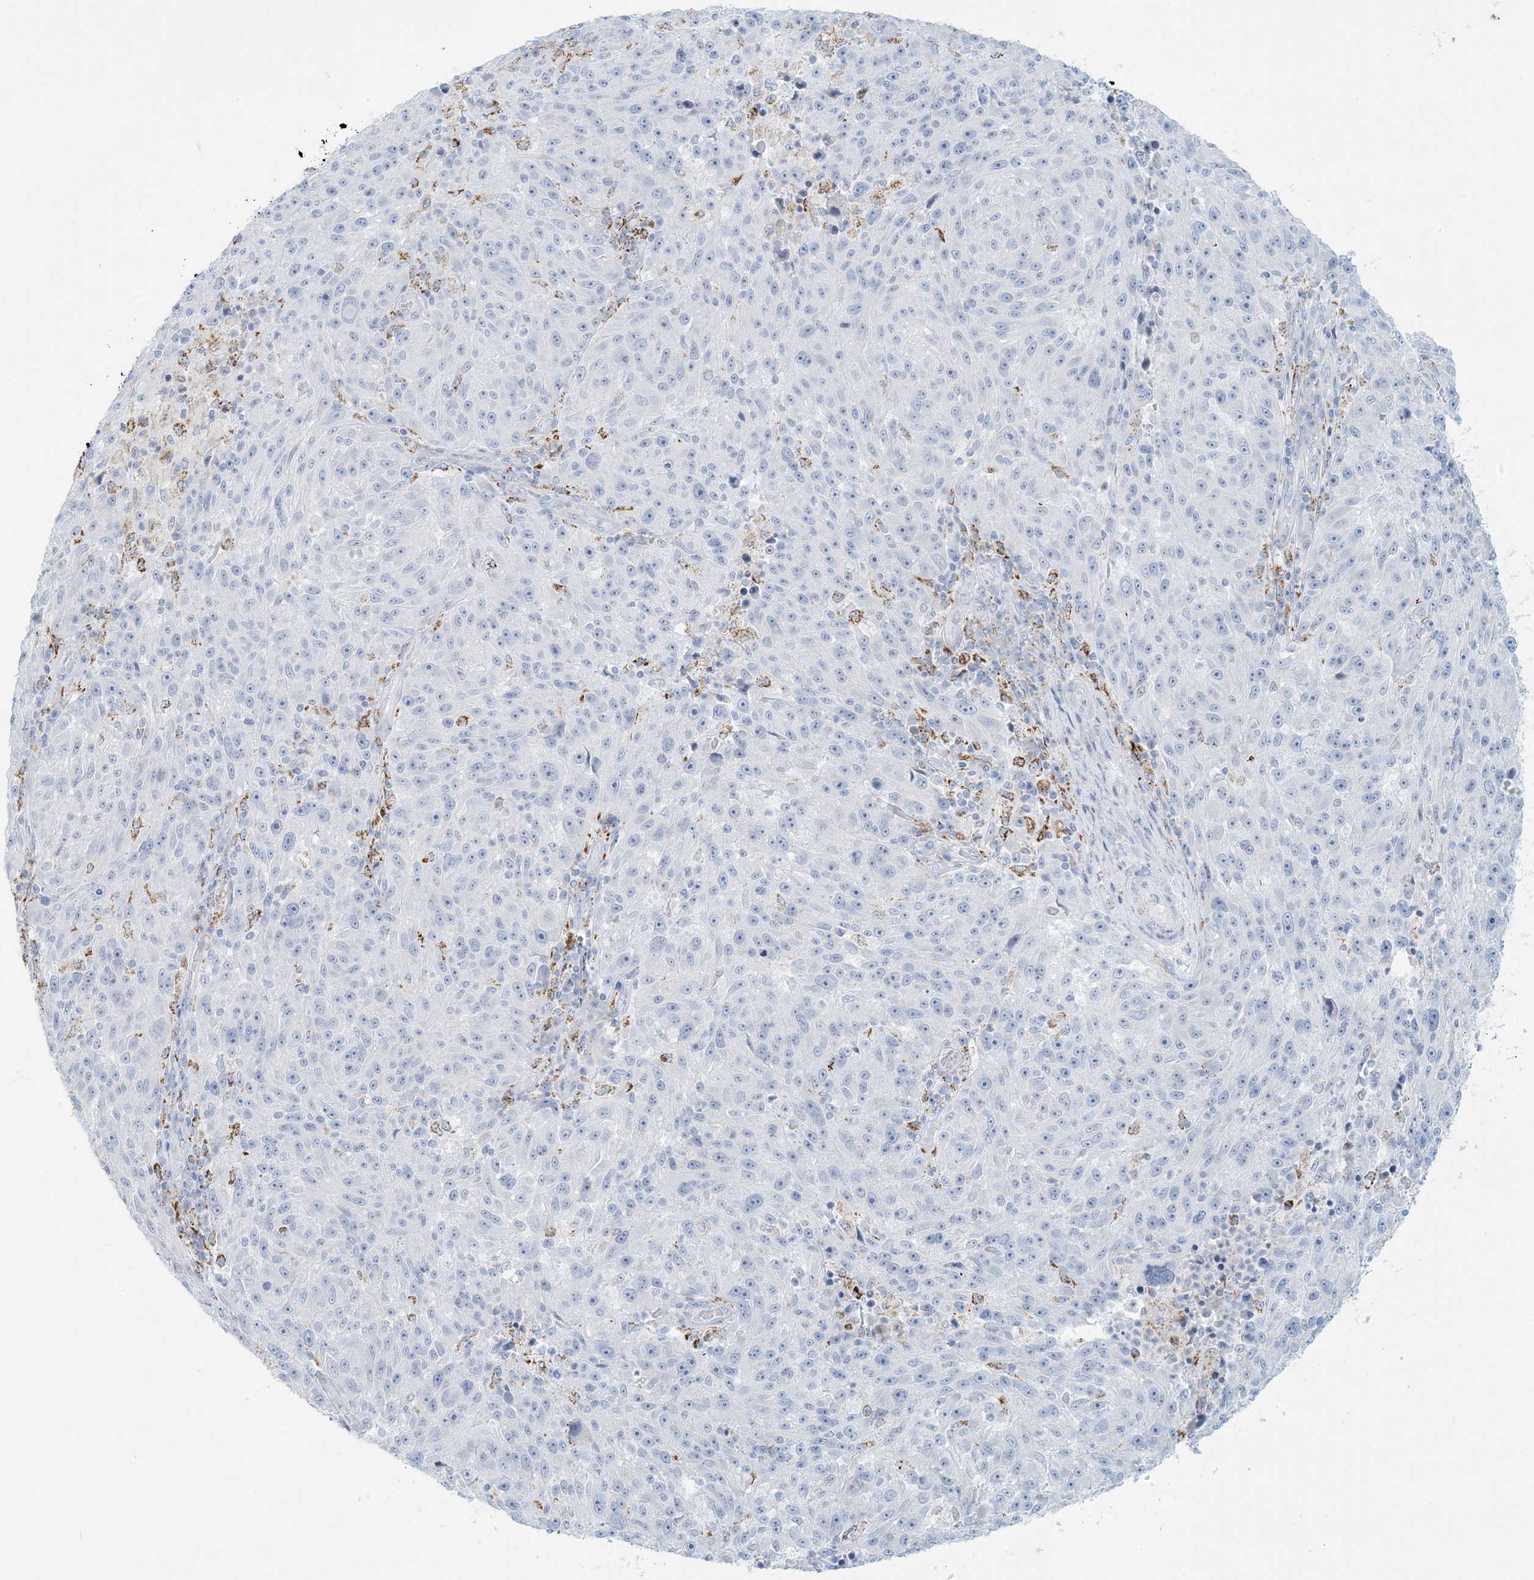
{"staining": {"intensity": "negative", "quantity": "none", "location": "none"}, "tissue": "melanoma", "cell_type": "Tumor cells", "image_type": "cancer", "snomed": [{"axis": "morphology", "description": "Malignant melanoma, NOS"}, {"axis": "topography", "description": "Skin"}], "caption": "Immunohistochemical staining of melanoma exhibits no significant staining in tumor cells.", "gene": "ZDHHC4", "patient": {"sex": "male", "age": 53}}